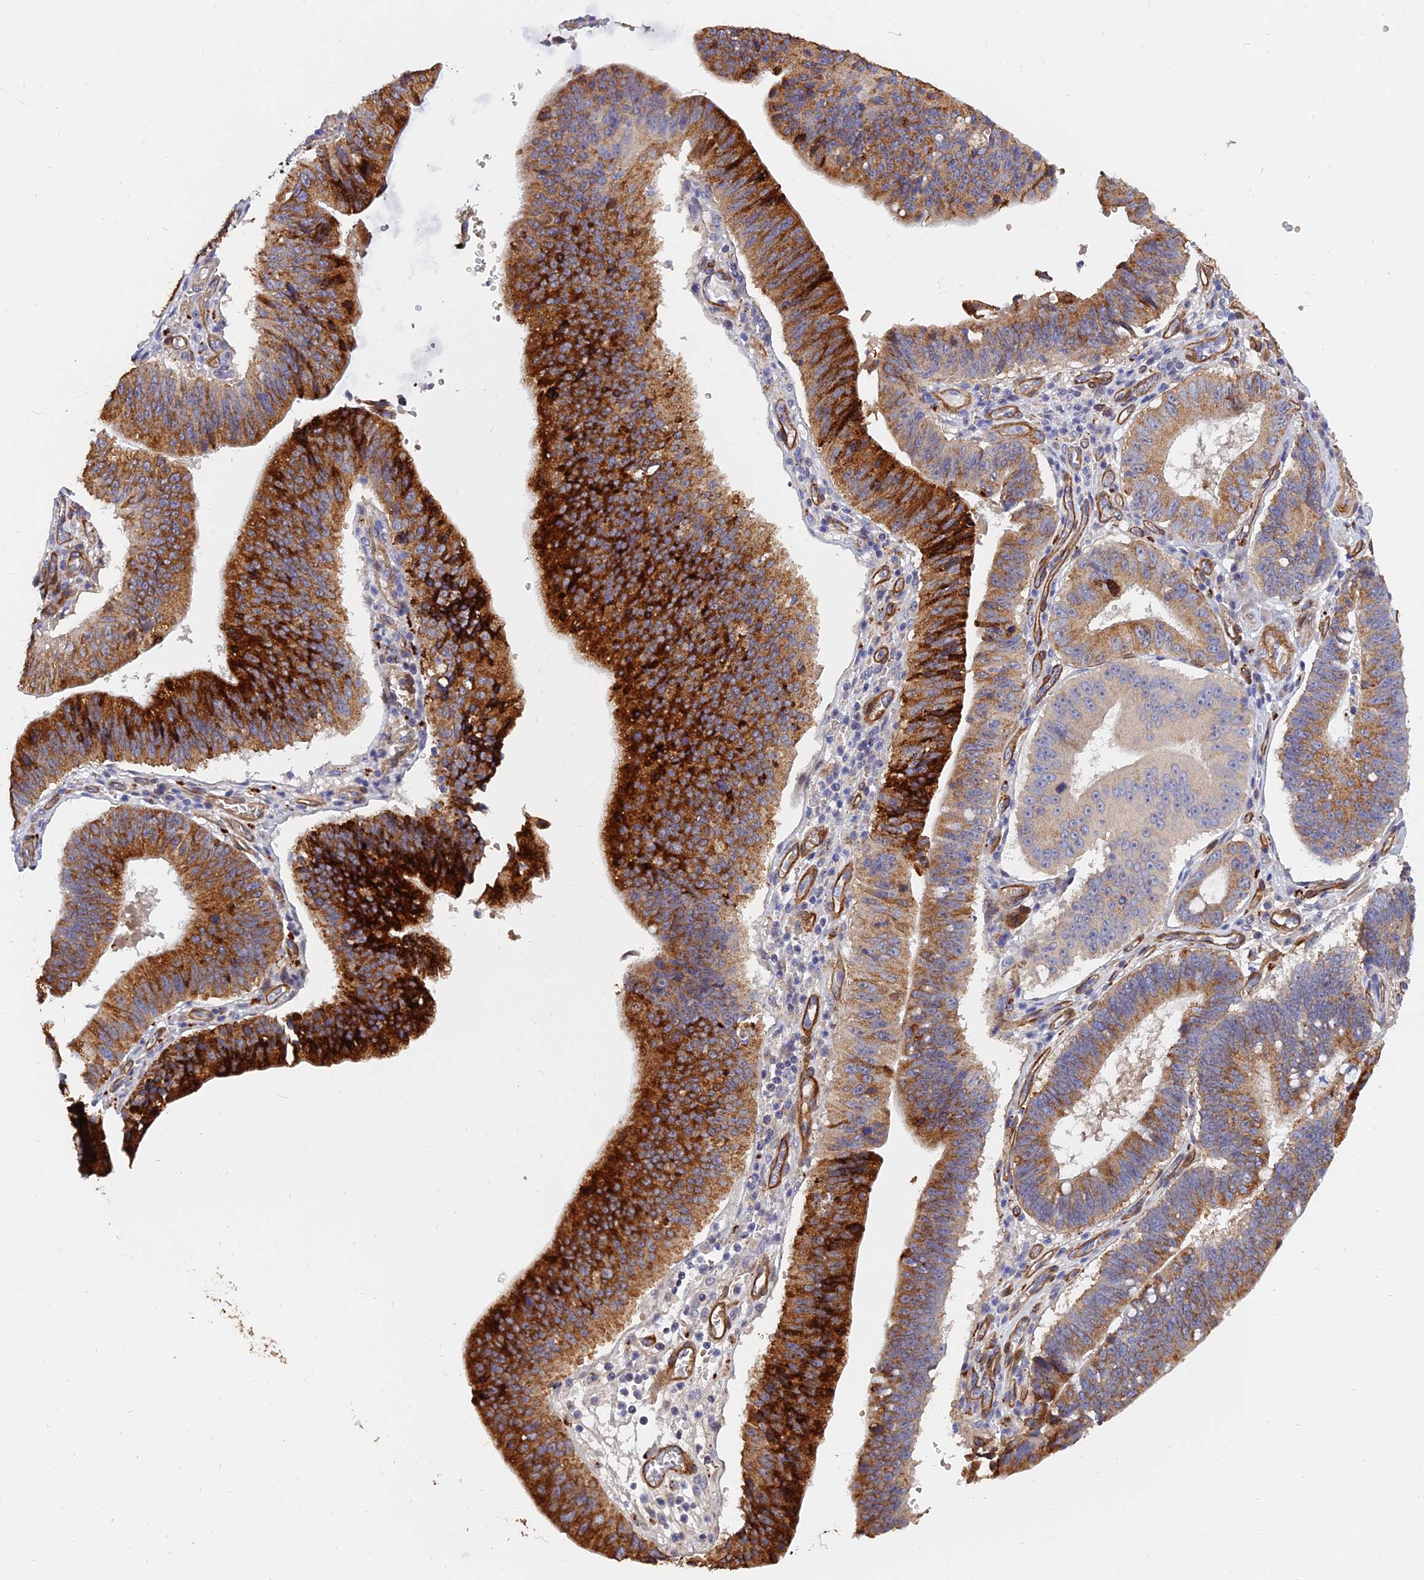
{"staining": {"intensity": "strong", "quantity": "25%-75%", "location": "cytoplasmic/membranous"}, "tissue": "stomach cancer", "cell_type": "Tumor cells", "image_type": "cancer", "snomed": [{"axis": "morphology", "description": "Adenocarcinoma, NOS"}, {"axis": "topography", "description": "Stomach"}], "caption": "IHC staining of stomach adenocarcinoma, which shows high levels of strong cytoplasmic/membranous staining in about 25%-75% of tumor cells indicating strong cytoplasmic/membranous protein staining. The staining was performed using DAB (3,3'-diaminobenzidine) (brown) for protein detection and nuclei were counterstained in hematoxylin (blue).", "gene": "MRPL35", "patient": {"sex": "male", "age": 59}}